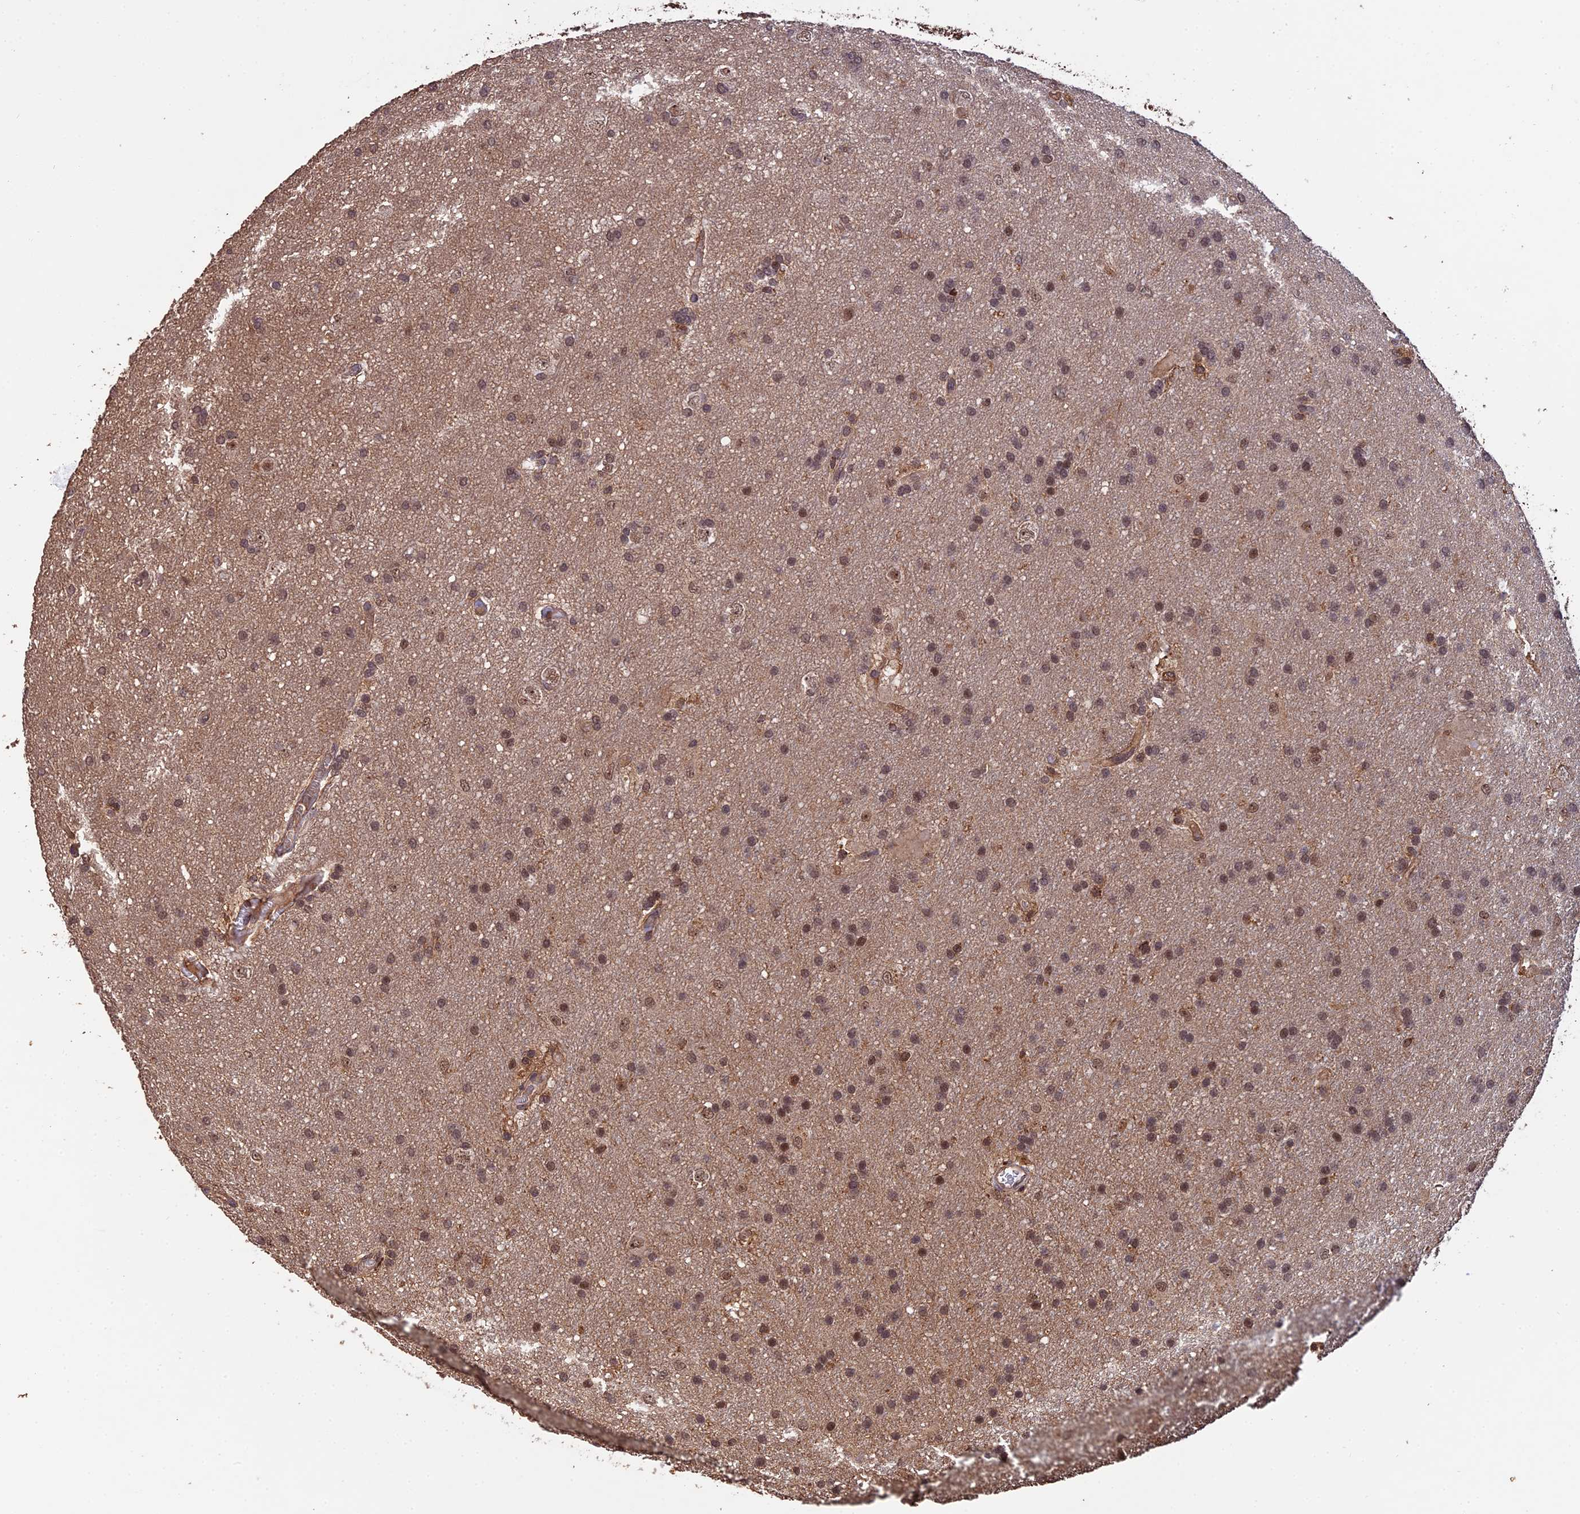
{"staining": {"intensity": "moderate", "quantity": "25%-75%", "location": "cytoplasmic/membranous,nuclear"}, "tissue": "glioma", "cell_type": "Tumor cells", "image_type": "cancer", "snomed": [{"axis": "morphology", "description": "Glioma, malignant, Low grade"}, {"axis": "topography", "description": "Brain"}], "caption": "Immunohistochemistry staining of glioma, which reveals medium levels of moderate cytoplasmic/membranous and nuclear positivity in approximately 25%-75% of tumor cells indicating moderate cytoplasmic/membranous and nuclear protein positivity. The staining was performed using DAB (brown) for protein detection and nuclei were counterstained in hematoxylin (blue).", "gene": "RALGAPA2", "patient": {"sex": "male", "age": 66}}